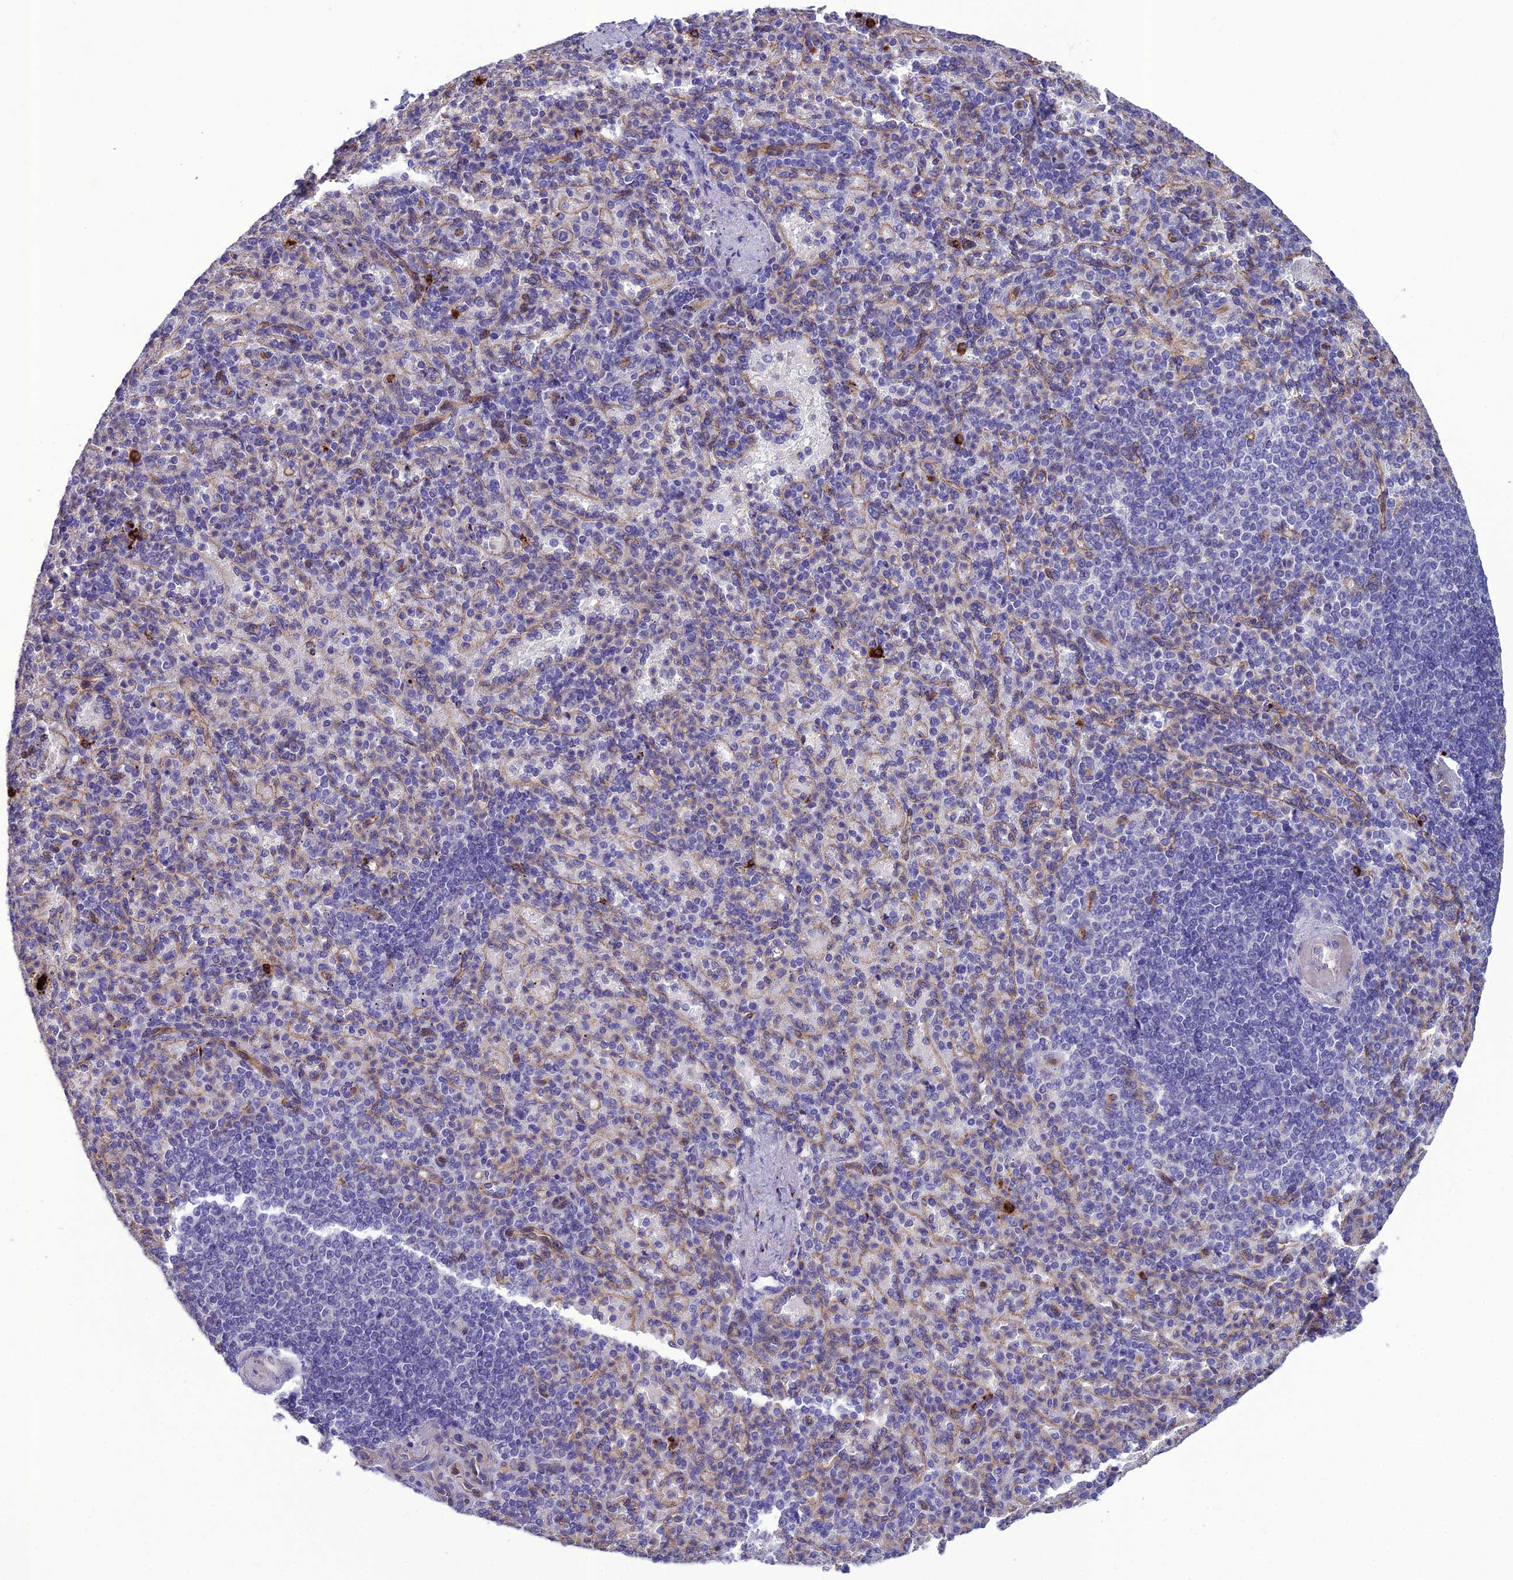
{"staining": {"intensity": "negative", "quantity": "none", "location": "none"}, "tissue": "spleen", "cell_type": "Cells in red pulp", "image_type": "normal", "snomed": [{"axis": "morphology", "description": "Normal tissue, NOS"}, {"axis": "topography", "description": "Spleen"}], "caption": "High magnification brightfield microscopy of unremarkable spleen stained with DAB (3,3'-diaminobenzidine) (brown) and counterstained with hematoxylin (blue): cells in red pulp show no significant positivity. (Stains: DAB IHC with hematoxylin counter stain, Microscopy: brightfield microscopy at high magnification).", "gene": "BBS7", "patient": {"sex": "female", "age": 74}}